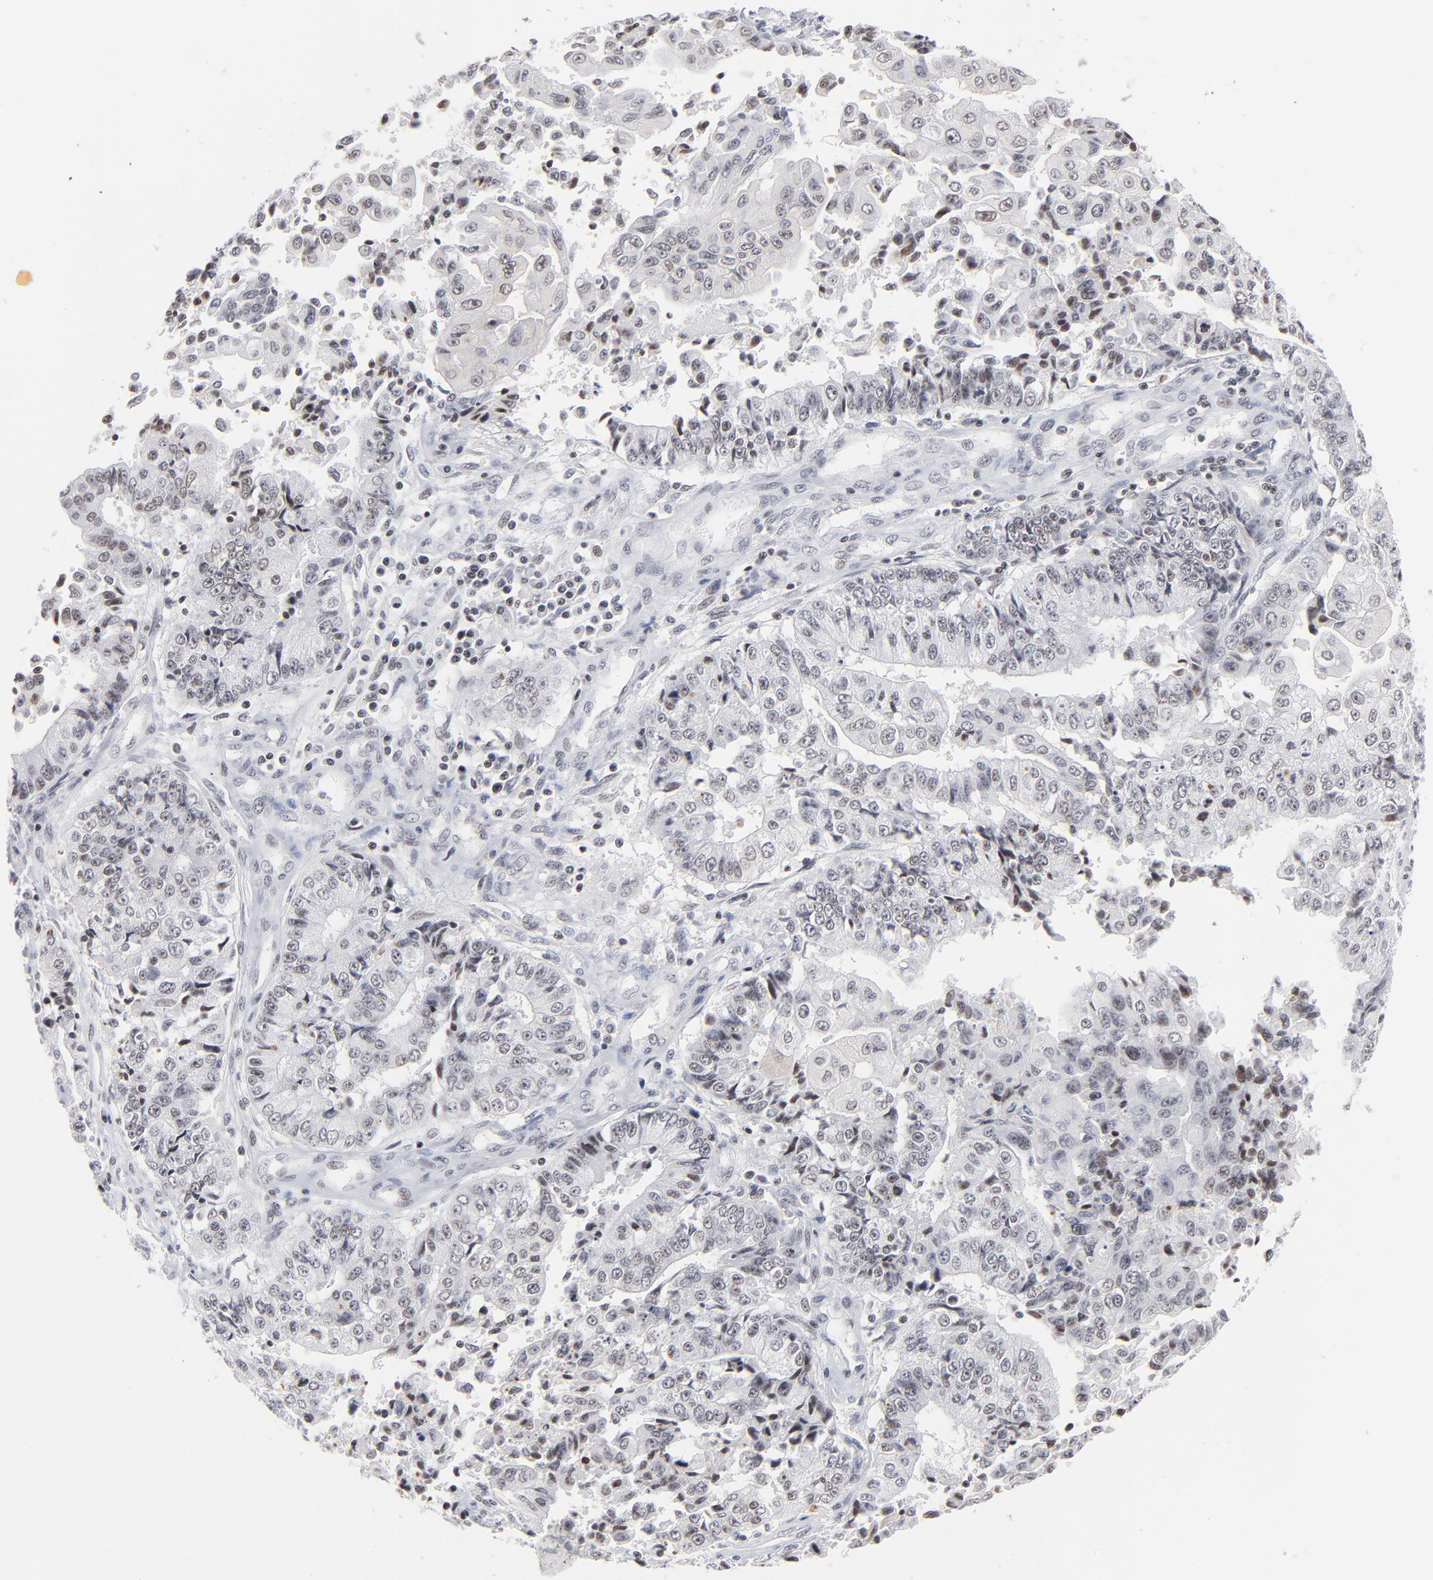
{"staining": {"intensity": "weak", "quantity": "25%-75%", "location": "nuclear"}, "tissue": "endometrial cancer", "cell_type": "Tumor cells", "image_type": "cancer", "snomed": [{"axis": "morphology", "description": "Adenocarcinoma, NOS"}, {"axis": "topography", "description": "Endometrium"}], "caption": "The histopathology image shows immunohistochemical staining of endometrial adenocarcinoma. There is weak nuclear expression is seen in approximately 25%-75% of tumor cells. The staining was performed using DAB (3,3'-diaminobenzidine) to visualize the protein expression in brown, while the nuclei were stained in blue with hematoxylin (Magnification: 20x).", "gene": "ZNF143", "patient": {"sex": "female", "age": 75}}